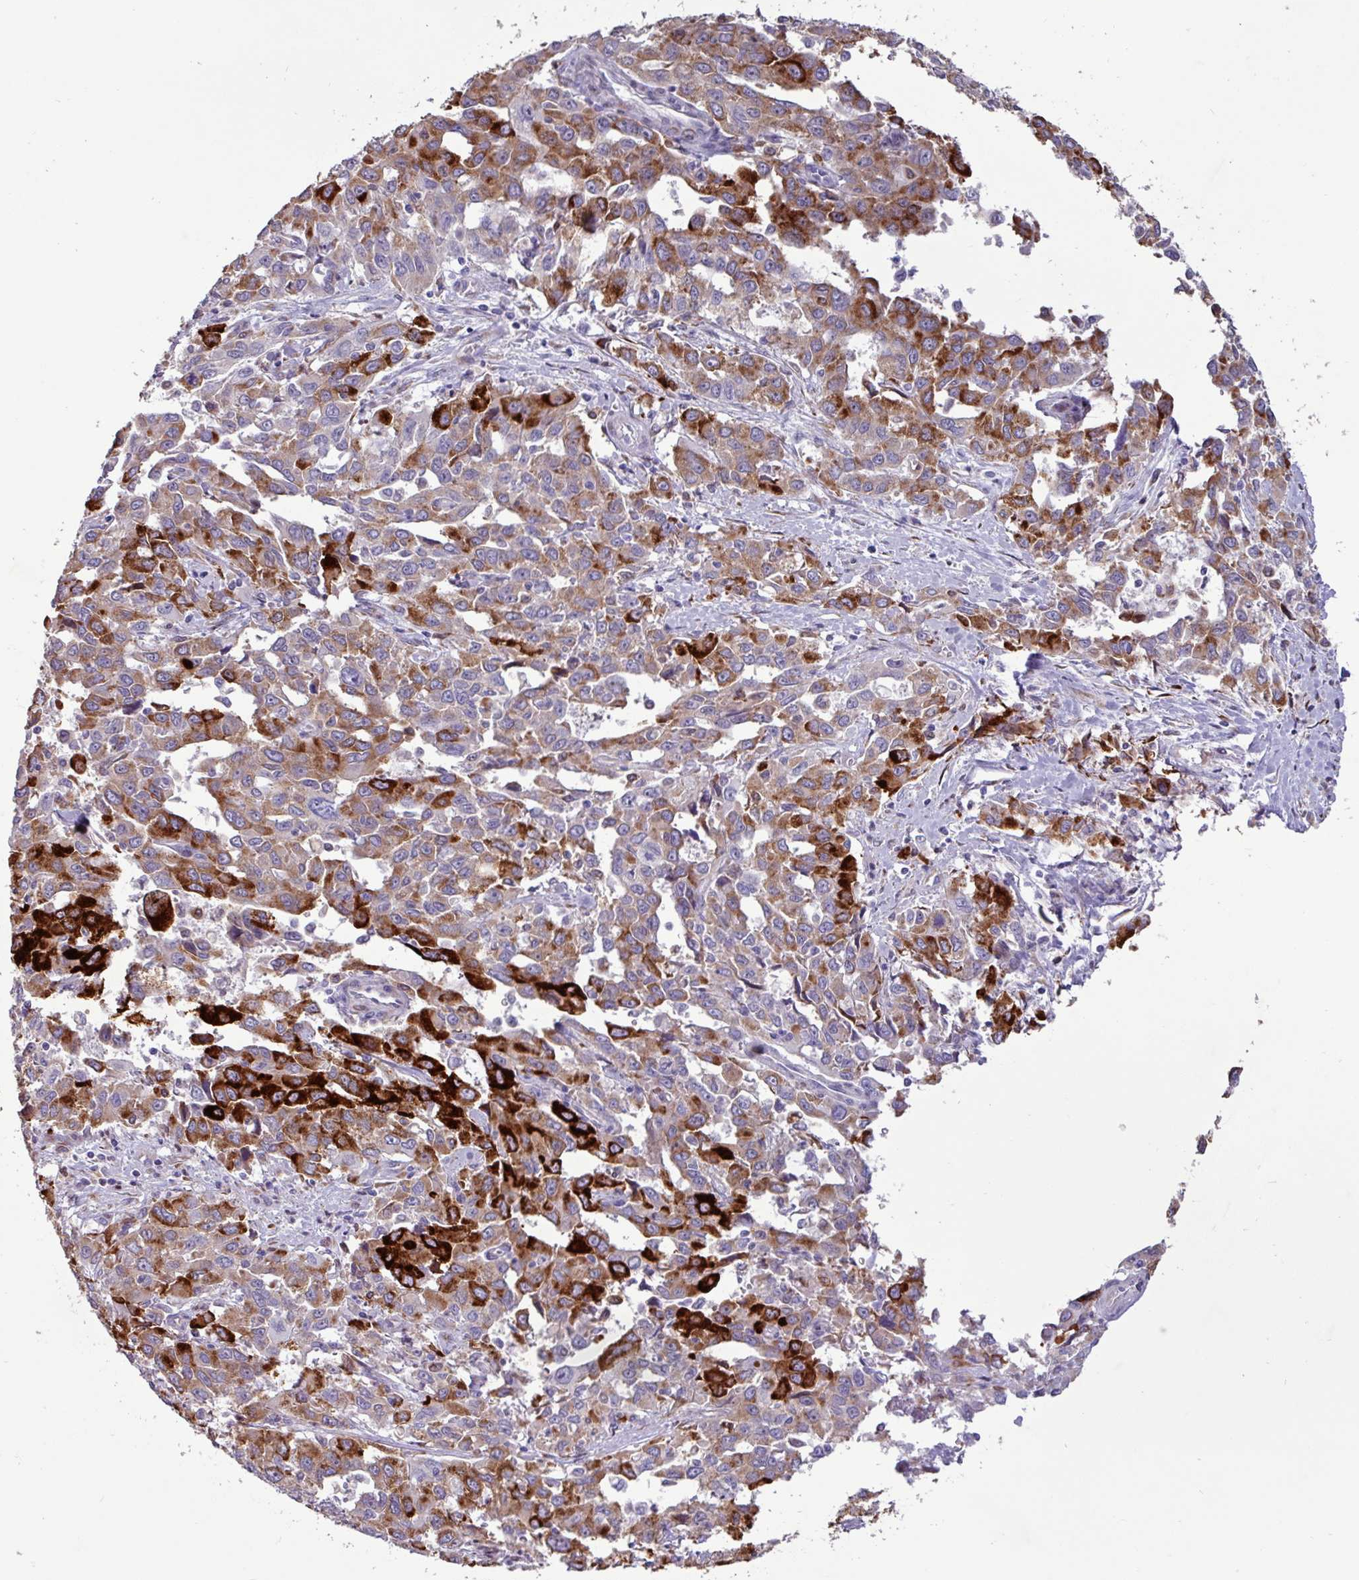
{"staining": {"intensity": "strong", "quantity": "25%-75%", "location": "cytoplasmic/membranous"}, "tissue": "liver cancer", "cell_type": "Tumor cells", "image_type": "cancer", "snomed": [{"axis": "morphology", "description": "Carcinoma, Hepatocellular, NOS"}, {"axis": "topography", "description": "Liver"}], "caption": "Immunohistochemistry of human liver cancer shows high levels of strong cytoplasmic/membranous staining in about 25%-75% of tumor cells.", "gene": "PPP1R35", "patient": {"sex": "male", "age": 63}}